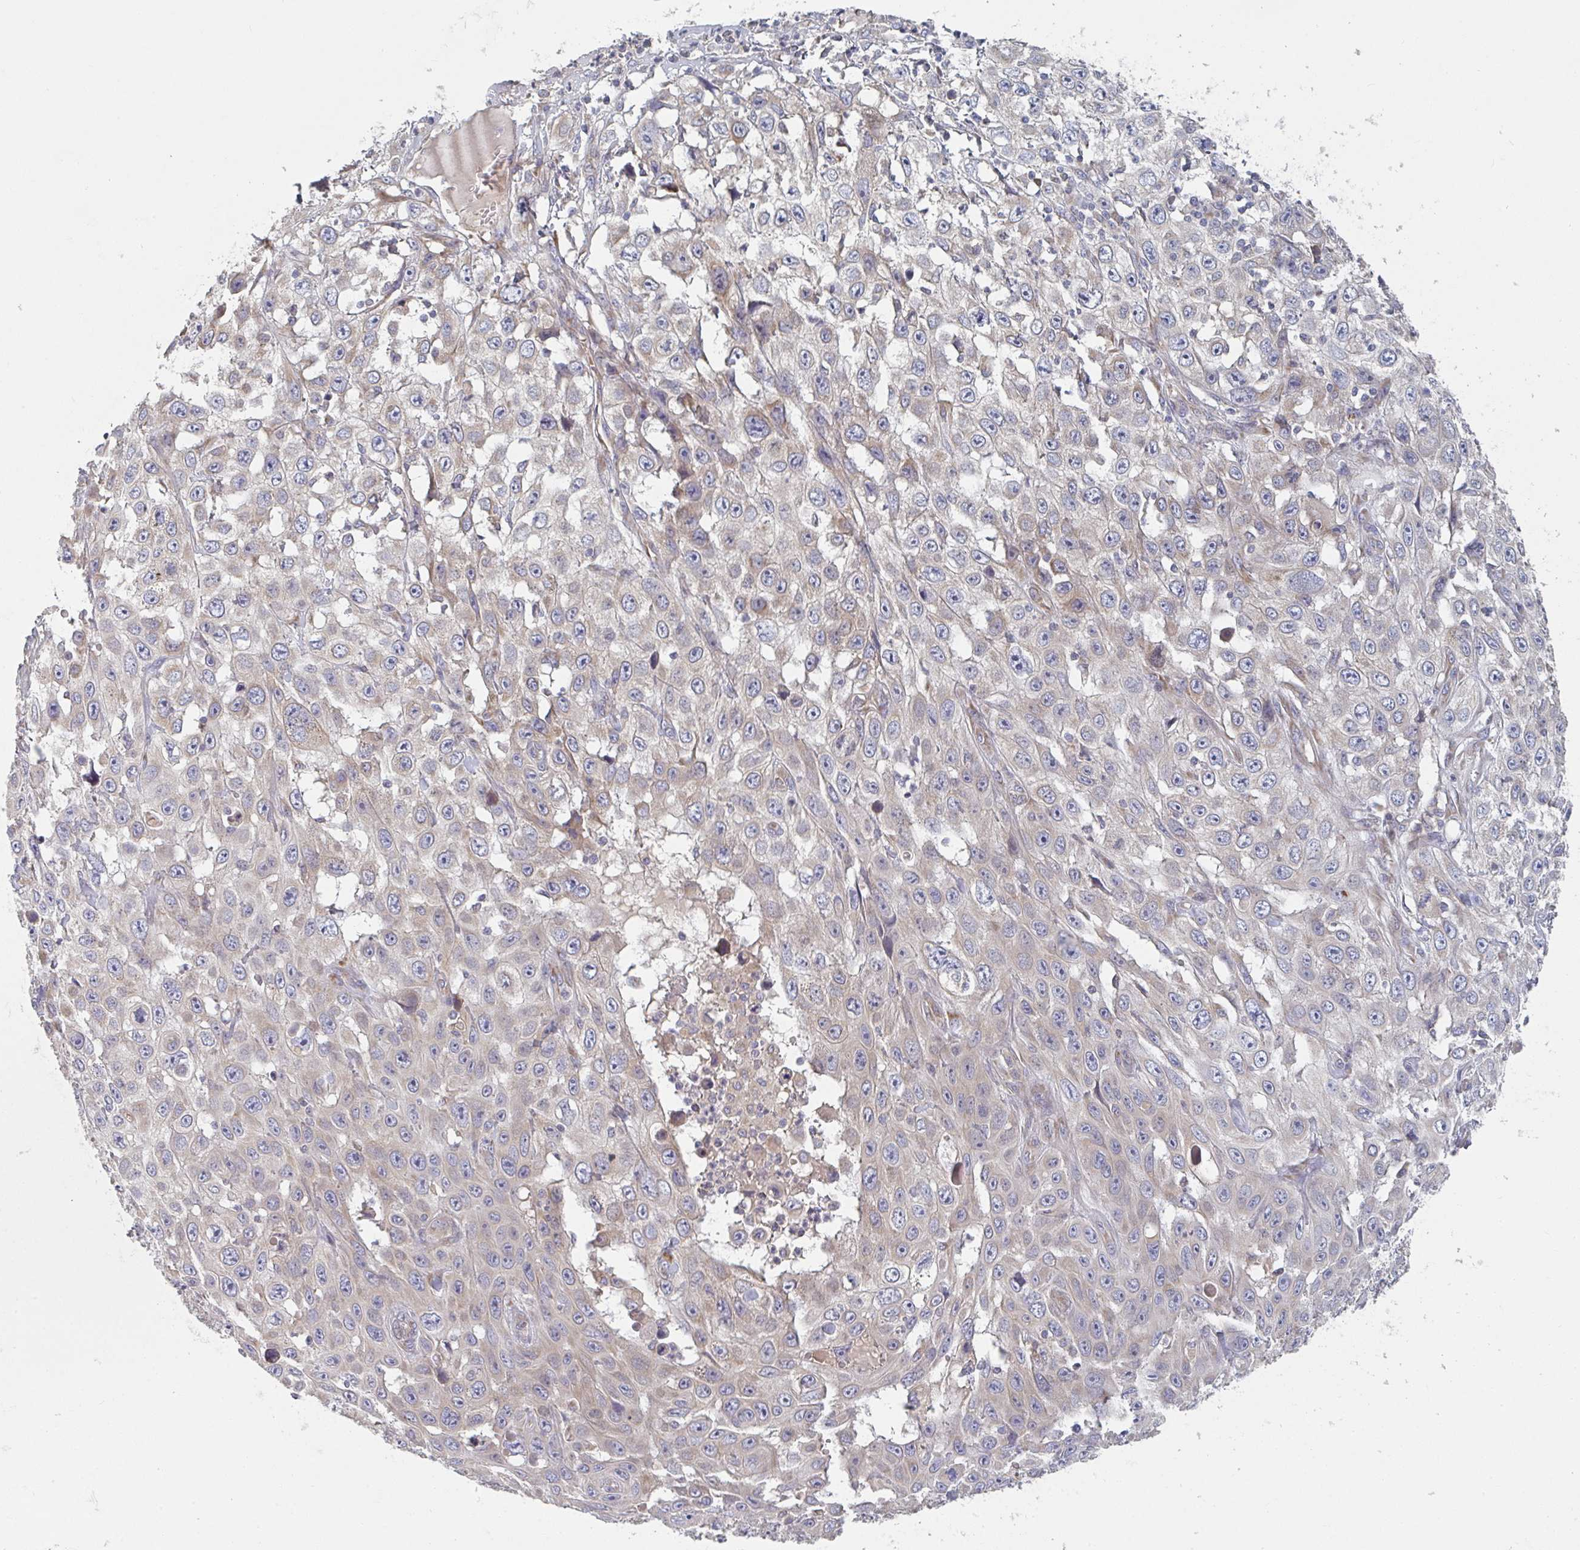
{"staining": {"intensity": "negative", "quantity": "none", "location": "none"}, "tissue": "skin cancer", "cell_type": "Tumor cells", "image_type": "cancer", "snomed": [{"axis": "morphology", "description": "Squamous cell carcinoma, NOS"}, {"axis": "topography", "description": "Skin"}], "caption": "Immunohistochemical staining of skin cancer demonstrates no significant expression in tumor cells. (DAB immunohistochemistry with hematoxylin counter stain).", "gene": "ELOVL1", "patient": {"sex": "male", "age": 82}}